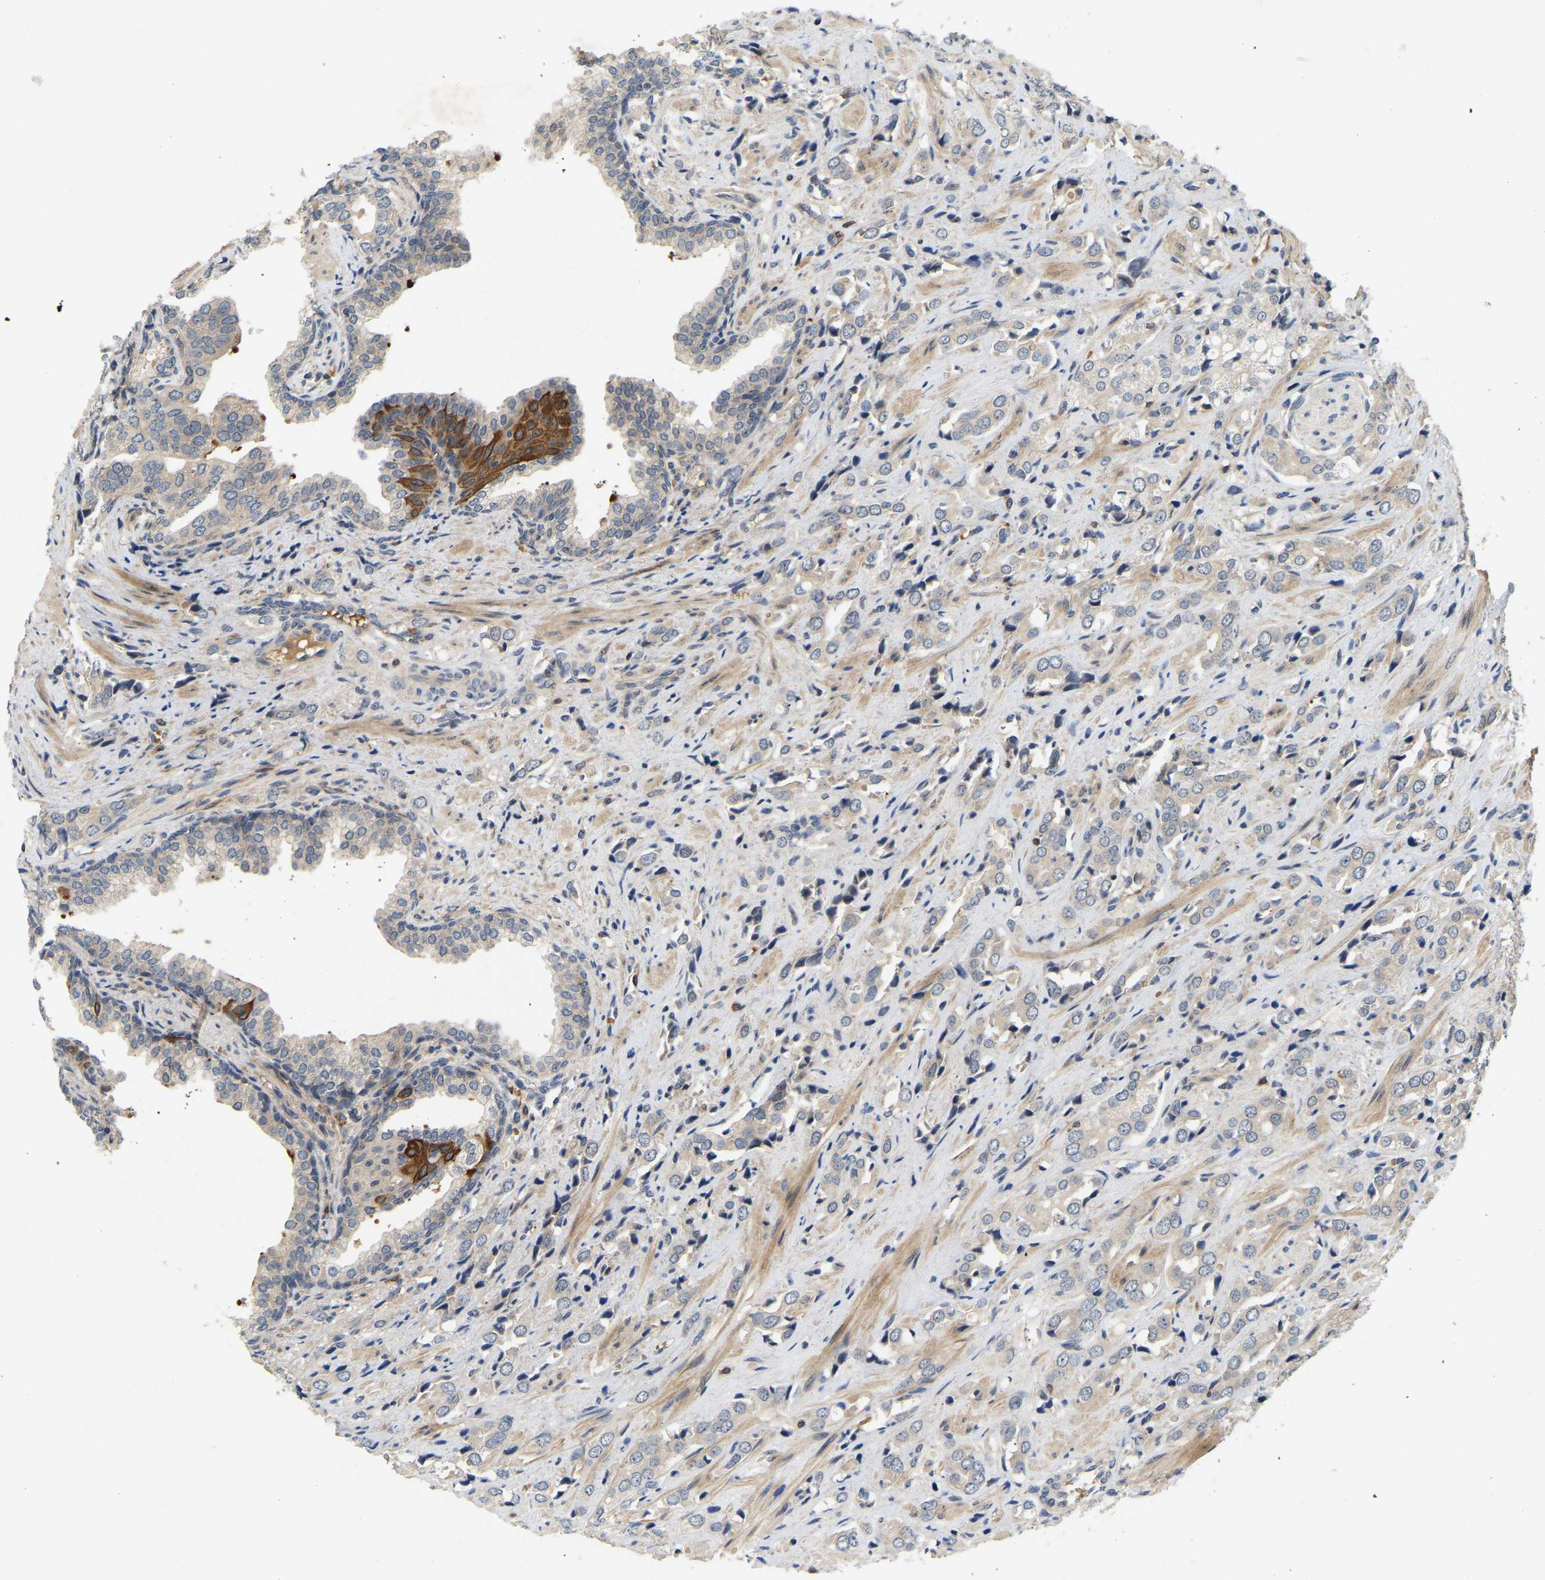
{"staining": {"intensity": "strong", "quantity": "<25%", "location": "cytoplasmic/membranous"}, "tissue": "prostate cancer", "cell_type": "Tumor cells", "image_type": "cancer", "snomed": [{"axis": "morphology", "description": "Adenocarcinoma, High grade"}, {"axis": "topography", "description": "Prostate"}], "caption": "DAB immunohistochemical staining of human prostate cancer (adenocarcinoma (high-grade)) exhibits strong cytoplasmic/membranous protein staining in approximately <25% of tumor cells. The staining was performed using DAB to visualize the protein expression in brown, while the nuclei were stained in blue with hematoxylin (Magnification: 20x).", "gene": "LIMK2", "patient": {"sex": "male", "age": 52}}